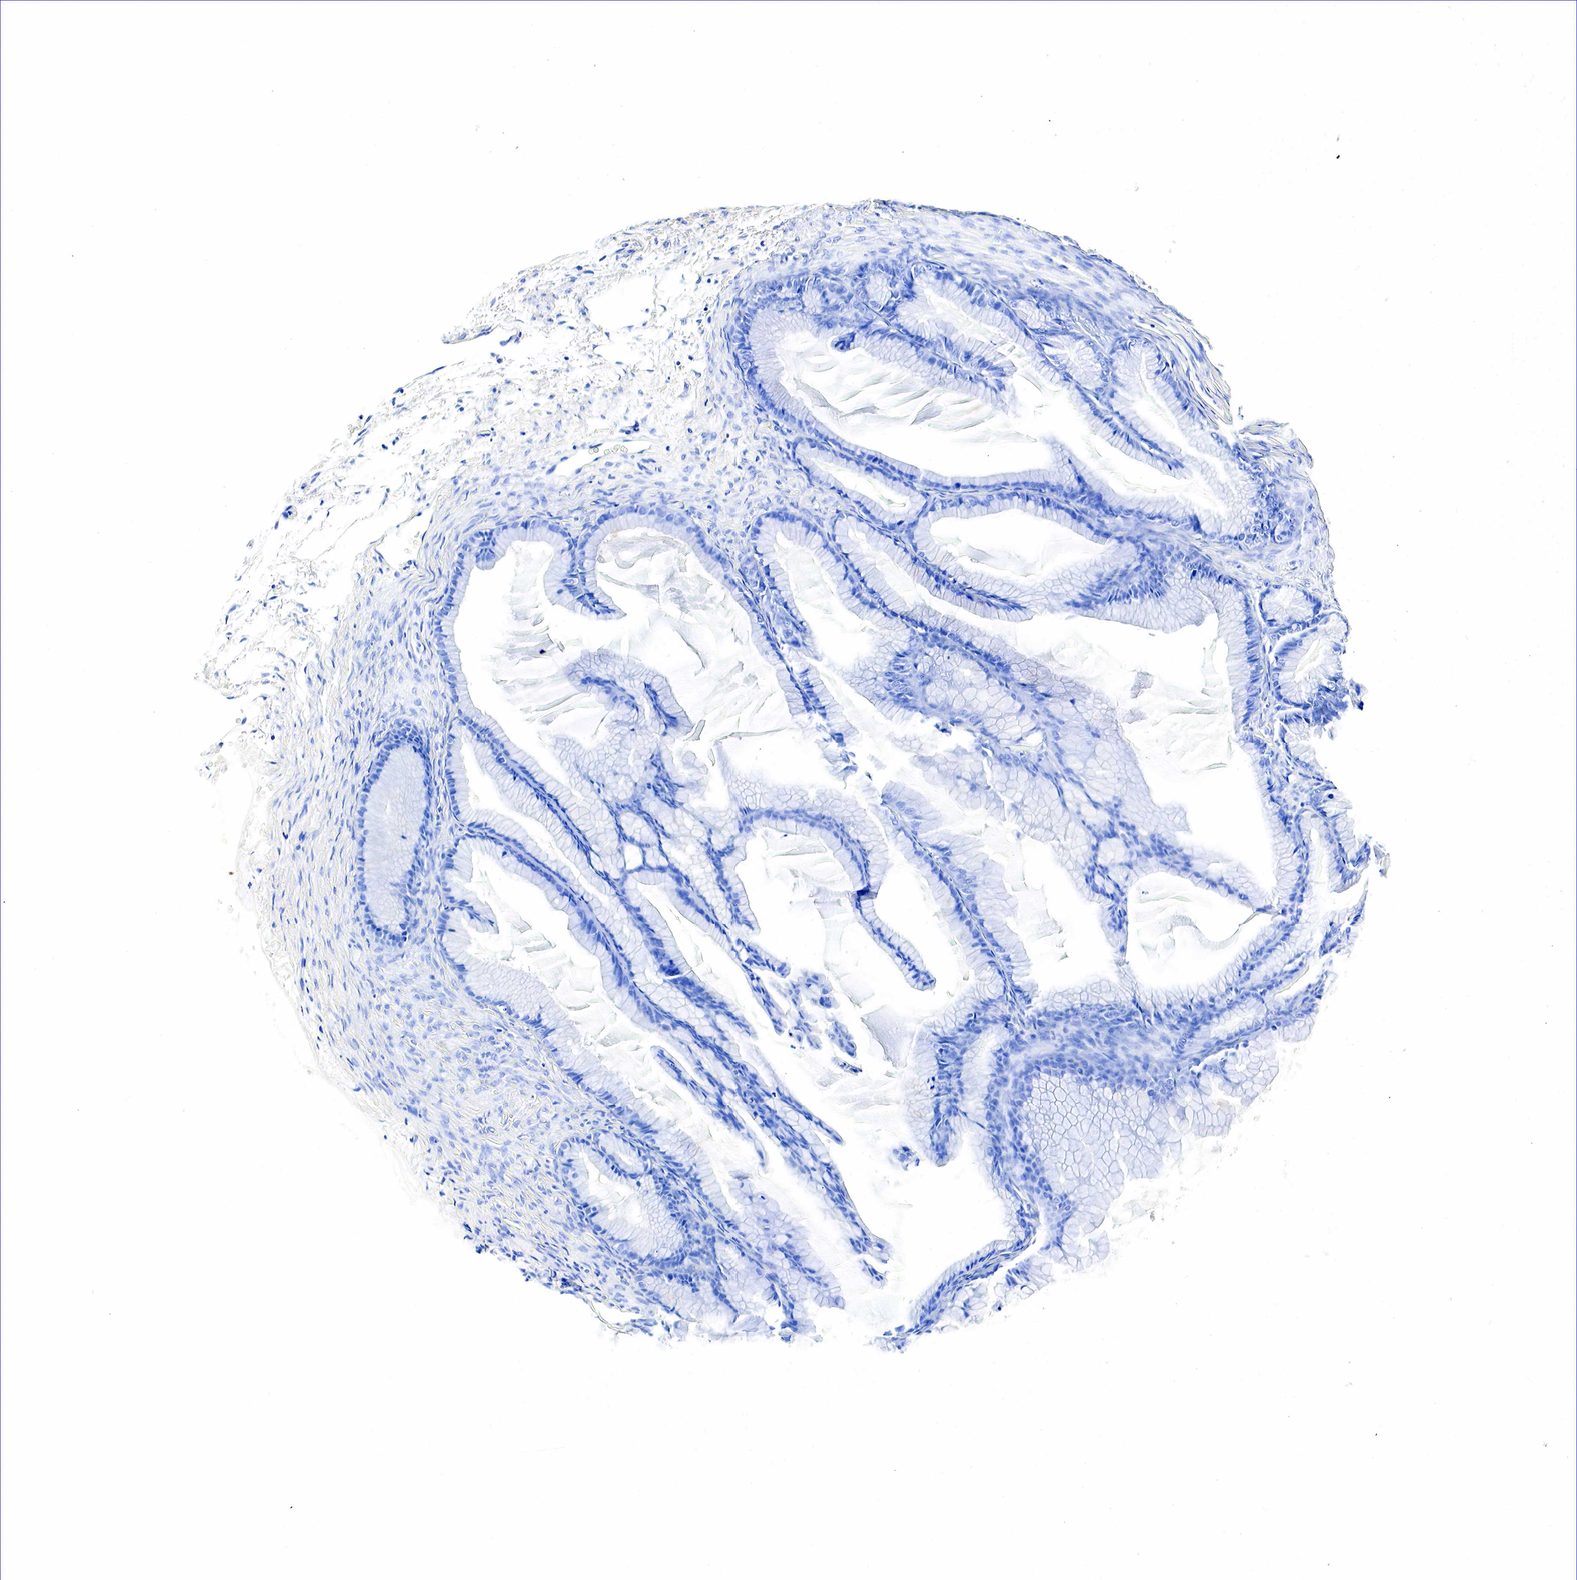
{"staining": {"intensity": "negative", "quantity": "none", "location": "none"}, "tissue": "ovarian cancer", "cell_type": "Tumor cells", "image_type": "cancer", "snomed": [{"axis": "morphology", "description": "Cystadenocarcinoma, mucinous, NOS"}, {"axis": "topography", "description": "Ovary"}], "caption": "Image shows no significant protein expression in tumor cells of mucinous cystadenocarcinoma (ovarian).", "gene": "ACP3", "patient": {"sex": "female", "age": 41}}